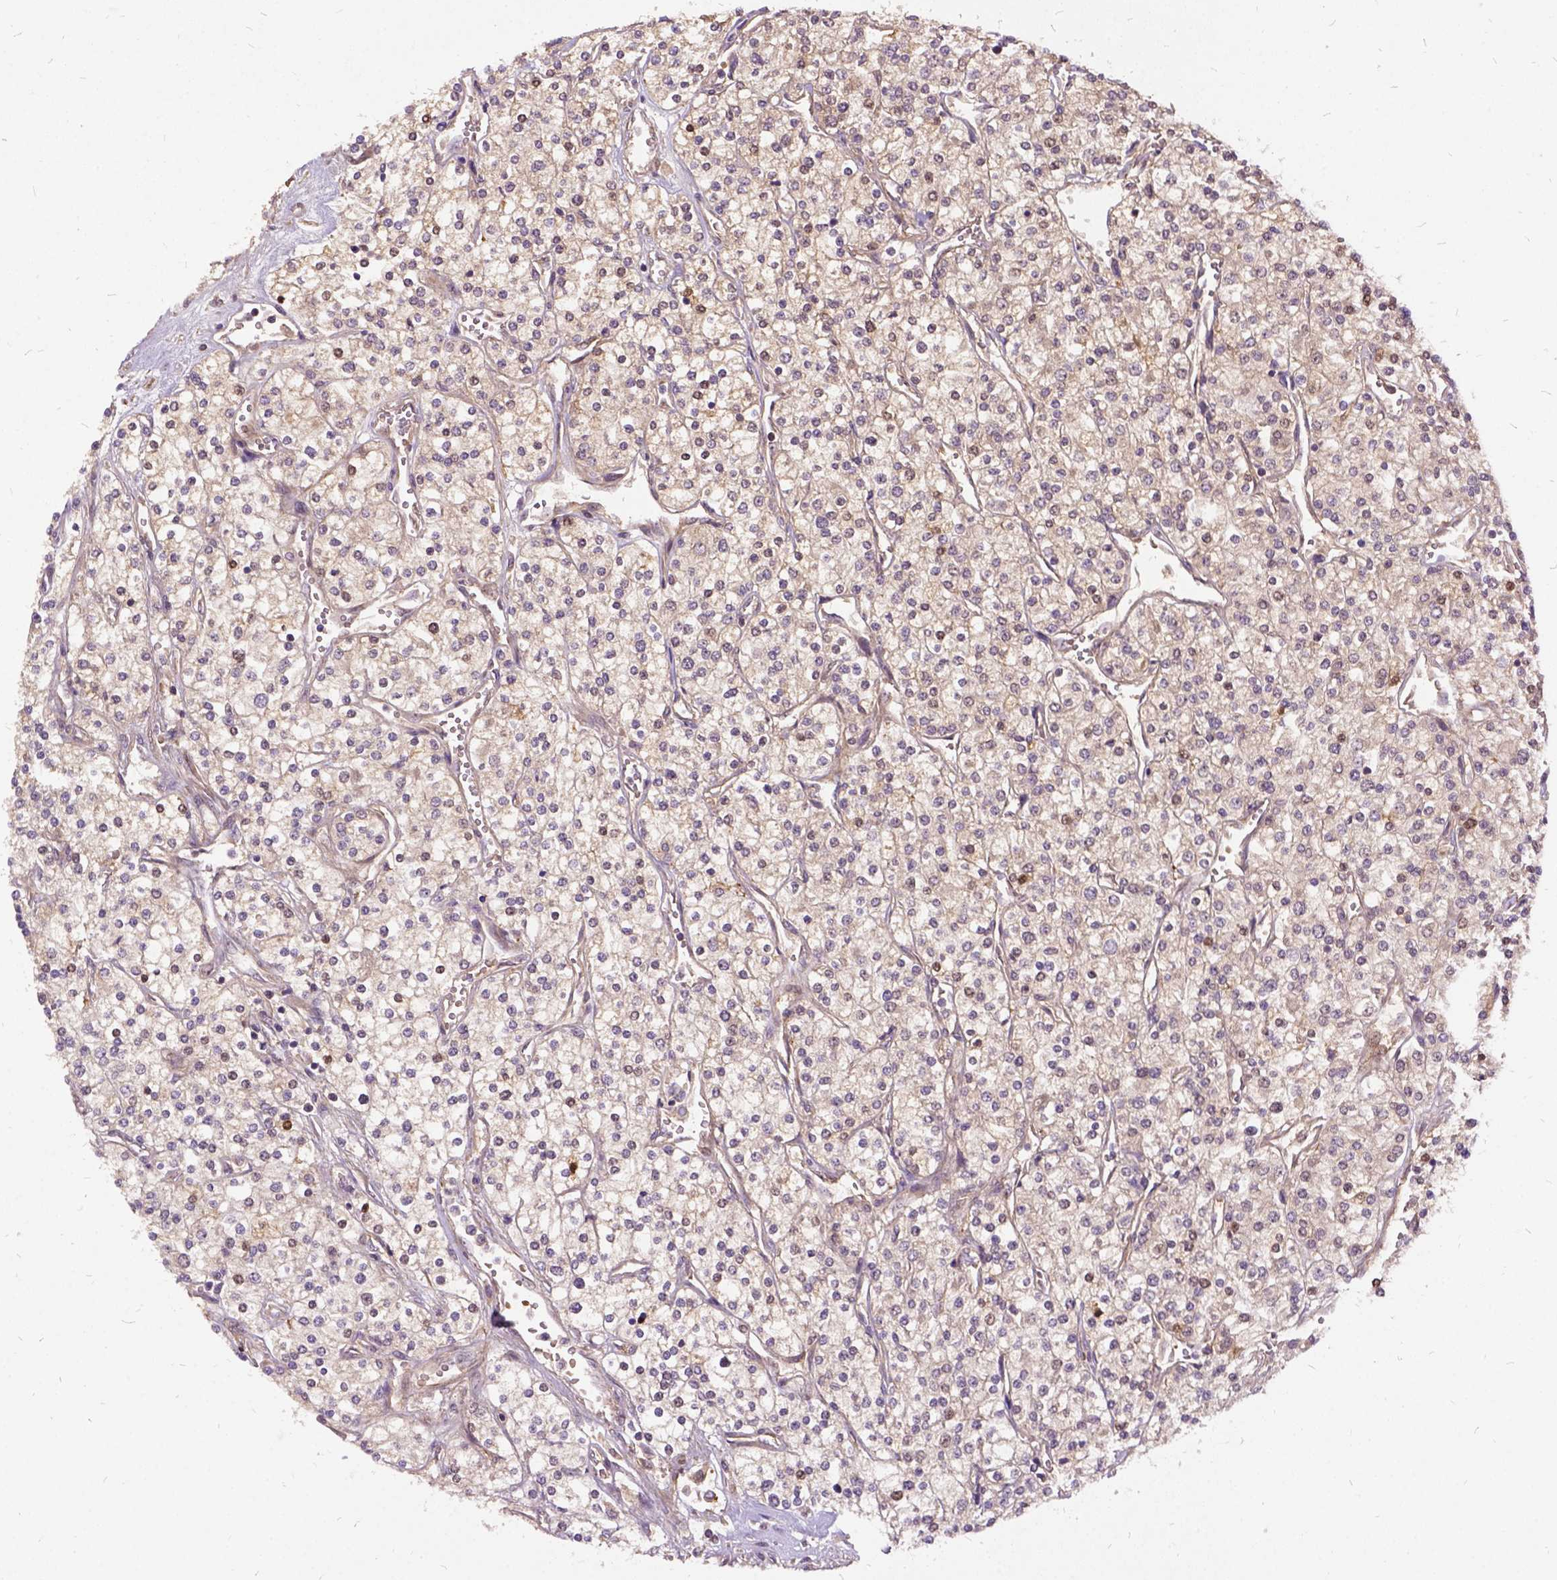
{"staining": {"intensity": "weak", "quantity": ">75%", "location": "cytoplasmic/membranous"}, "tissue": "renal cancer", "cell_type": "Tumor cells", "image_type": "cancer", "snomed": [{"axis": "morphology", "description": "Adenocarcinoma, NOS"}, {"axis": "topography", "description": "Kidney"}], "caption": "Approximately >75% of tumor cells in renal cancer demonstrate weak cytoplasmic/membranous protein positivity as visualized by brown immunohistochemical staining.", "gene": "ILRUN", "patient": {"sex": "male", "age": 80}}